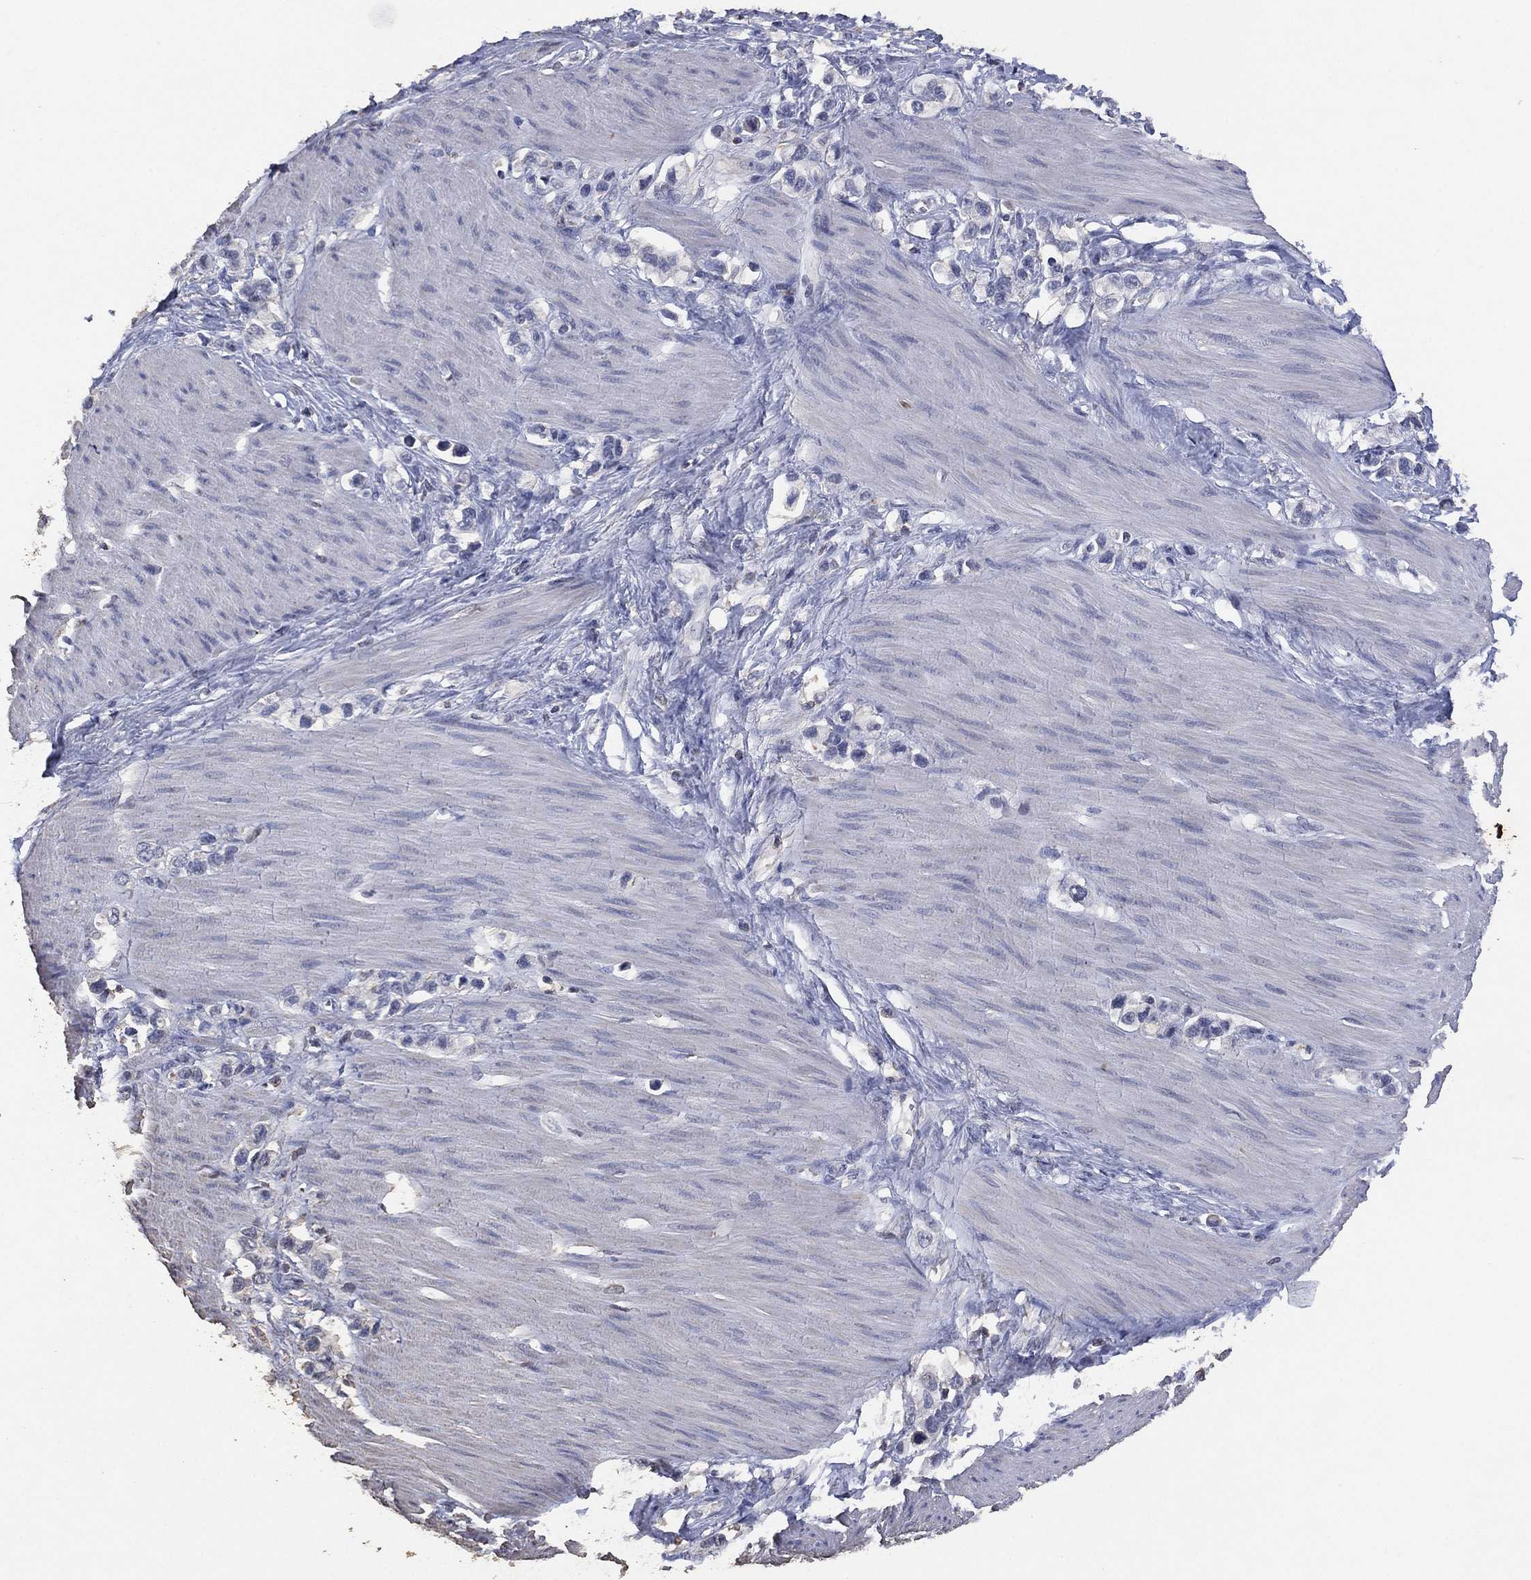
{"staining": {"intensity": "negative", "quantity": "none", "location": "none"}, "tissue": "stomach cancer", "cell_type": "Tumor cells", "image_type": "cancer", "snomed": [{"axis": "morphology", "description": "Normal tissue, NOS"}, {"axis": "morphology", "description": "Adenocarcinoma, NOS"}, {"axis": "morphology", "description": "Adenocarcinoma, High grade"}, {"axis": "topography", "description": "Stomach, upper"}, {"axis": "topography", "description": "Stomach"}], "caption": "Tumor cells are negative for protein expression in human stomach cancer (adenocarcinoma).", "gene": "ADPRHL1", "patient": {"sex": "female", "age": 65}}